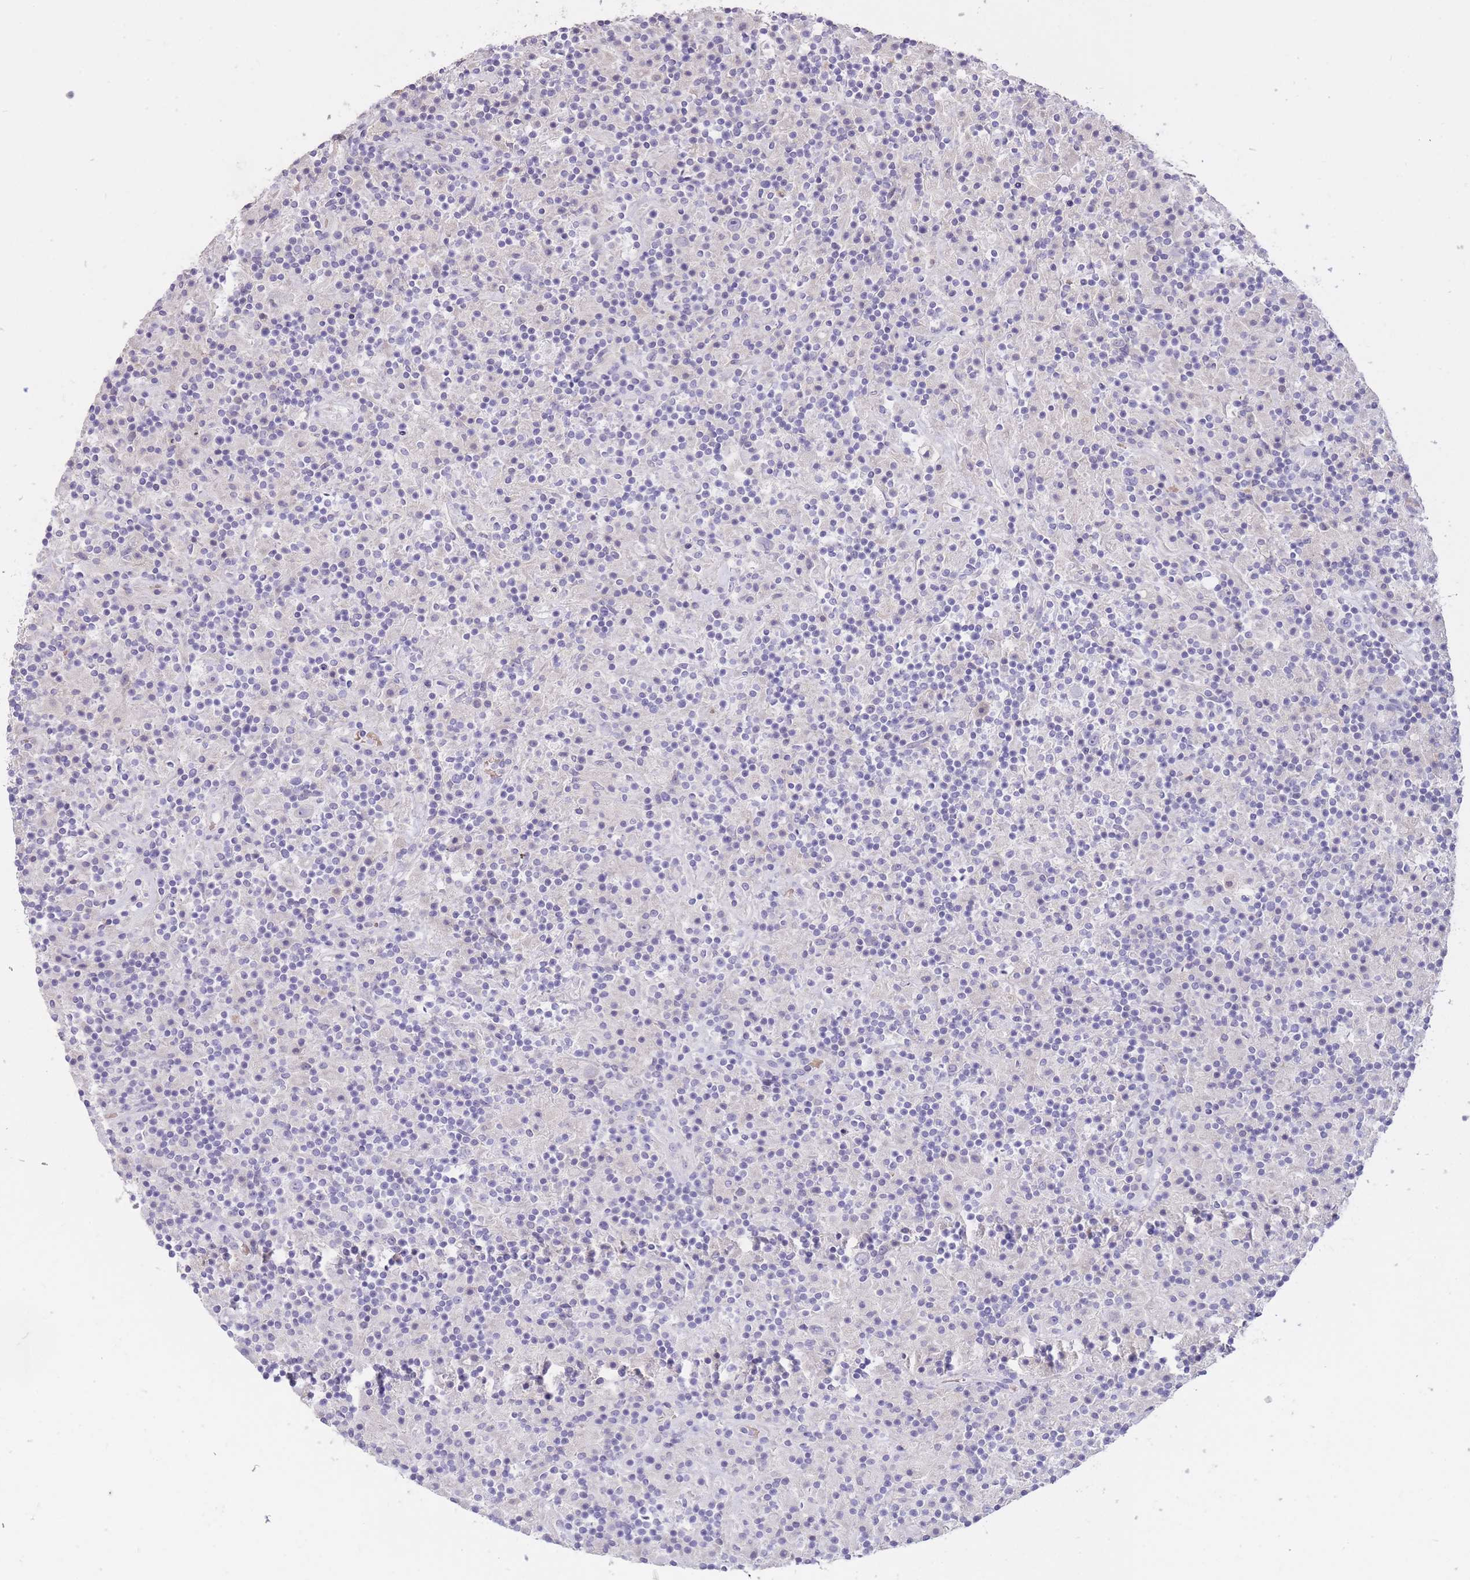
{"staining": {"intensity": "negative", "quantity": "none", "location": "none"}, "tissue": "lymphoma", "cell_type": "Tumor cells", "image_type": "cancer", "snomed": [{"axis": "morphology", "description": "Hodgkin's disease, NOS"}, {"axis": "topography", "description": "Lymph node"}], "caption": "Micrograph shows no significant protein staining in tumor cells of Hodgkin's disease.", "gene": "FRG2C", "patient": {"sex": "male", "age": 70}}